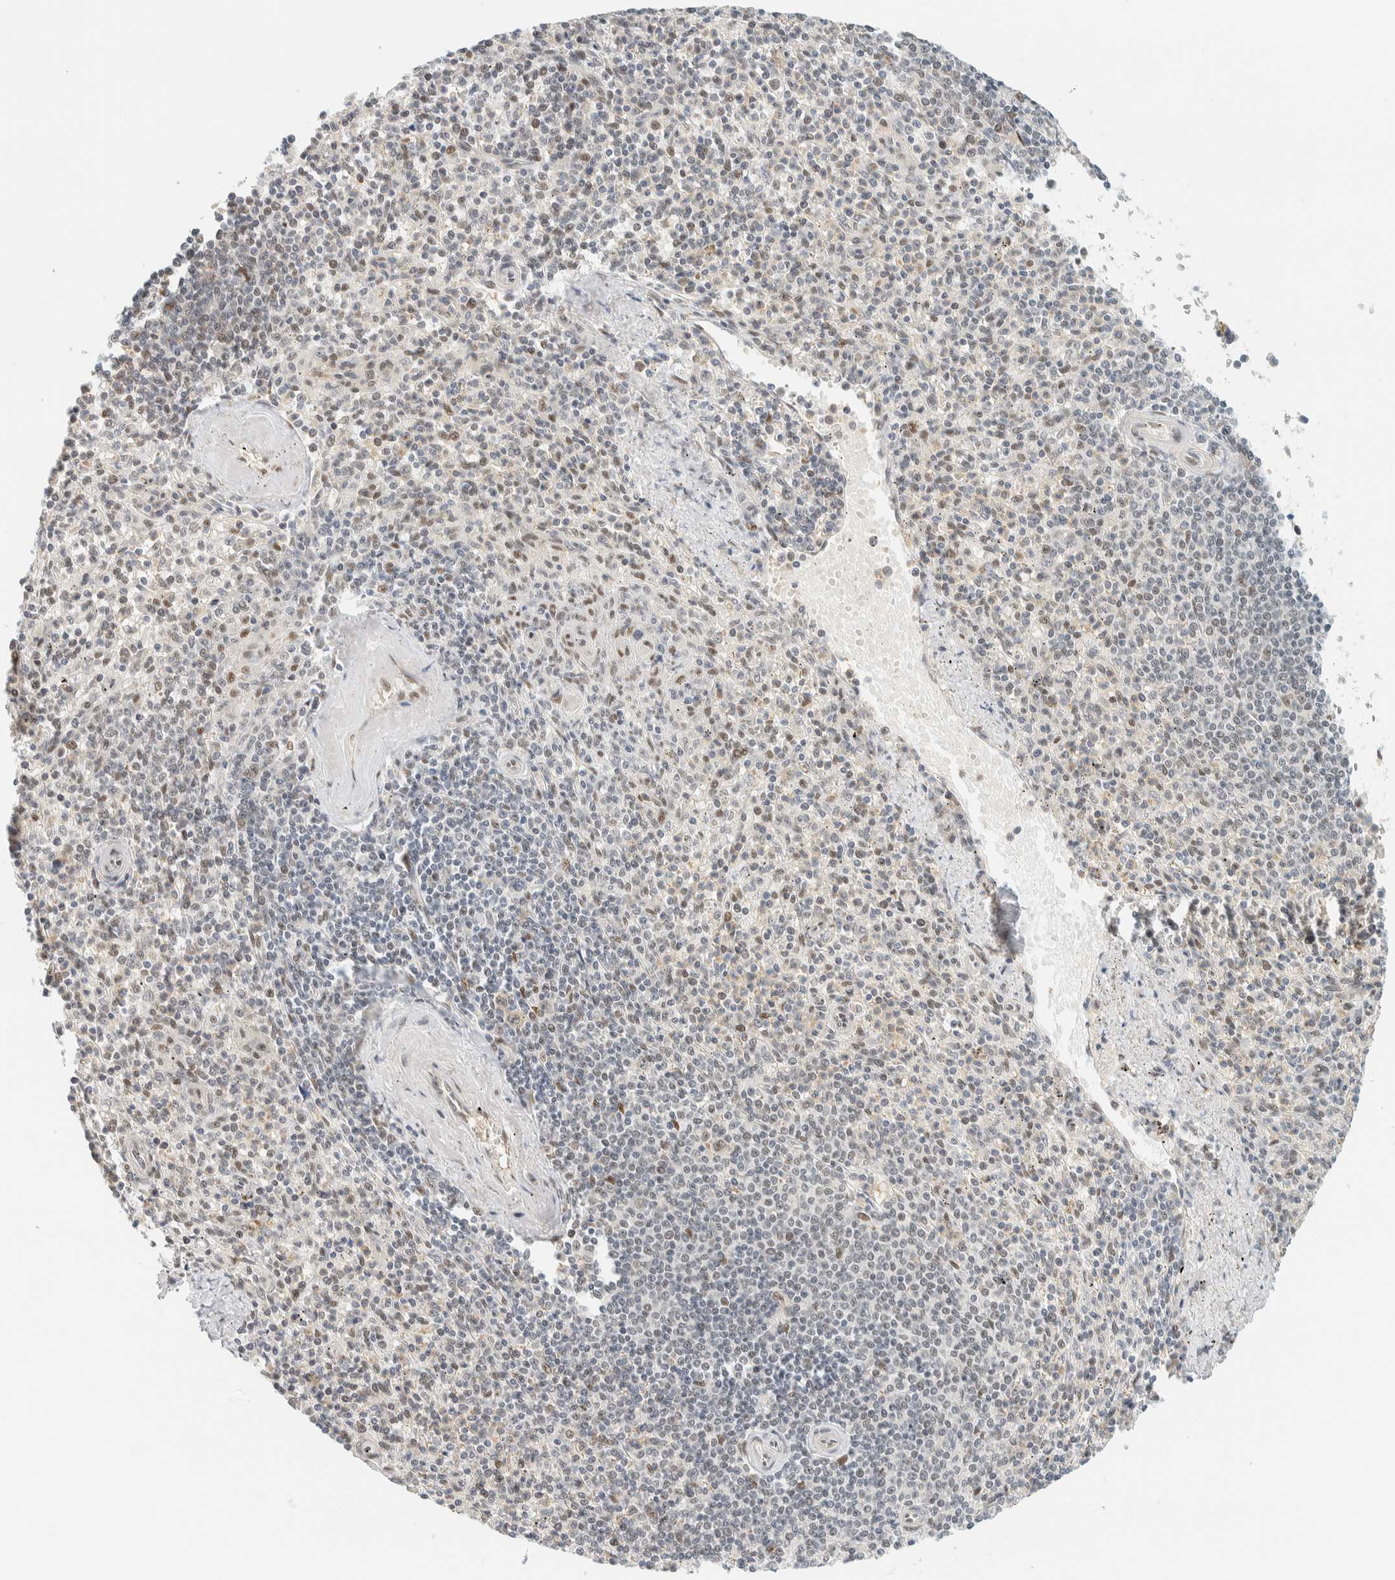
{"staining": {"intensity": "weak", "quantity": "25%-75%", "location": "nuclear"}, "tissue": "spleen", "cell_type": "Cells in red pulp", "image_type": "normal", "snomed": [{"axis": "morphology", "description": "Normal tissue, NOS"}, {"axis": "topography", "description": "Spleen"}], "caption": "The photomicrograph exhibits a brown stain indicating the presence of a protein in the nuclear of cells in red pulp in spleen.", "gene": "ZNF683", "patient": {"sex": "male", "age": 72}}